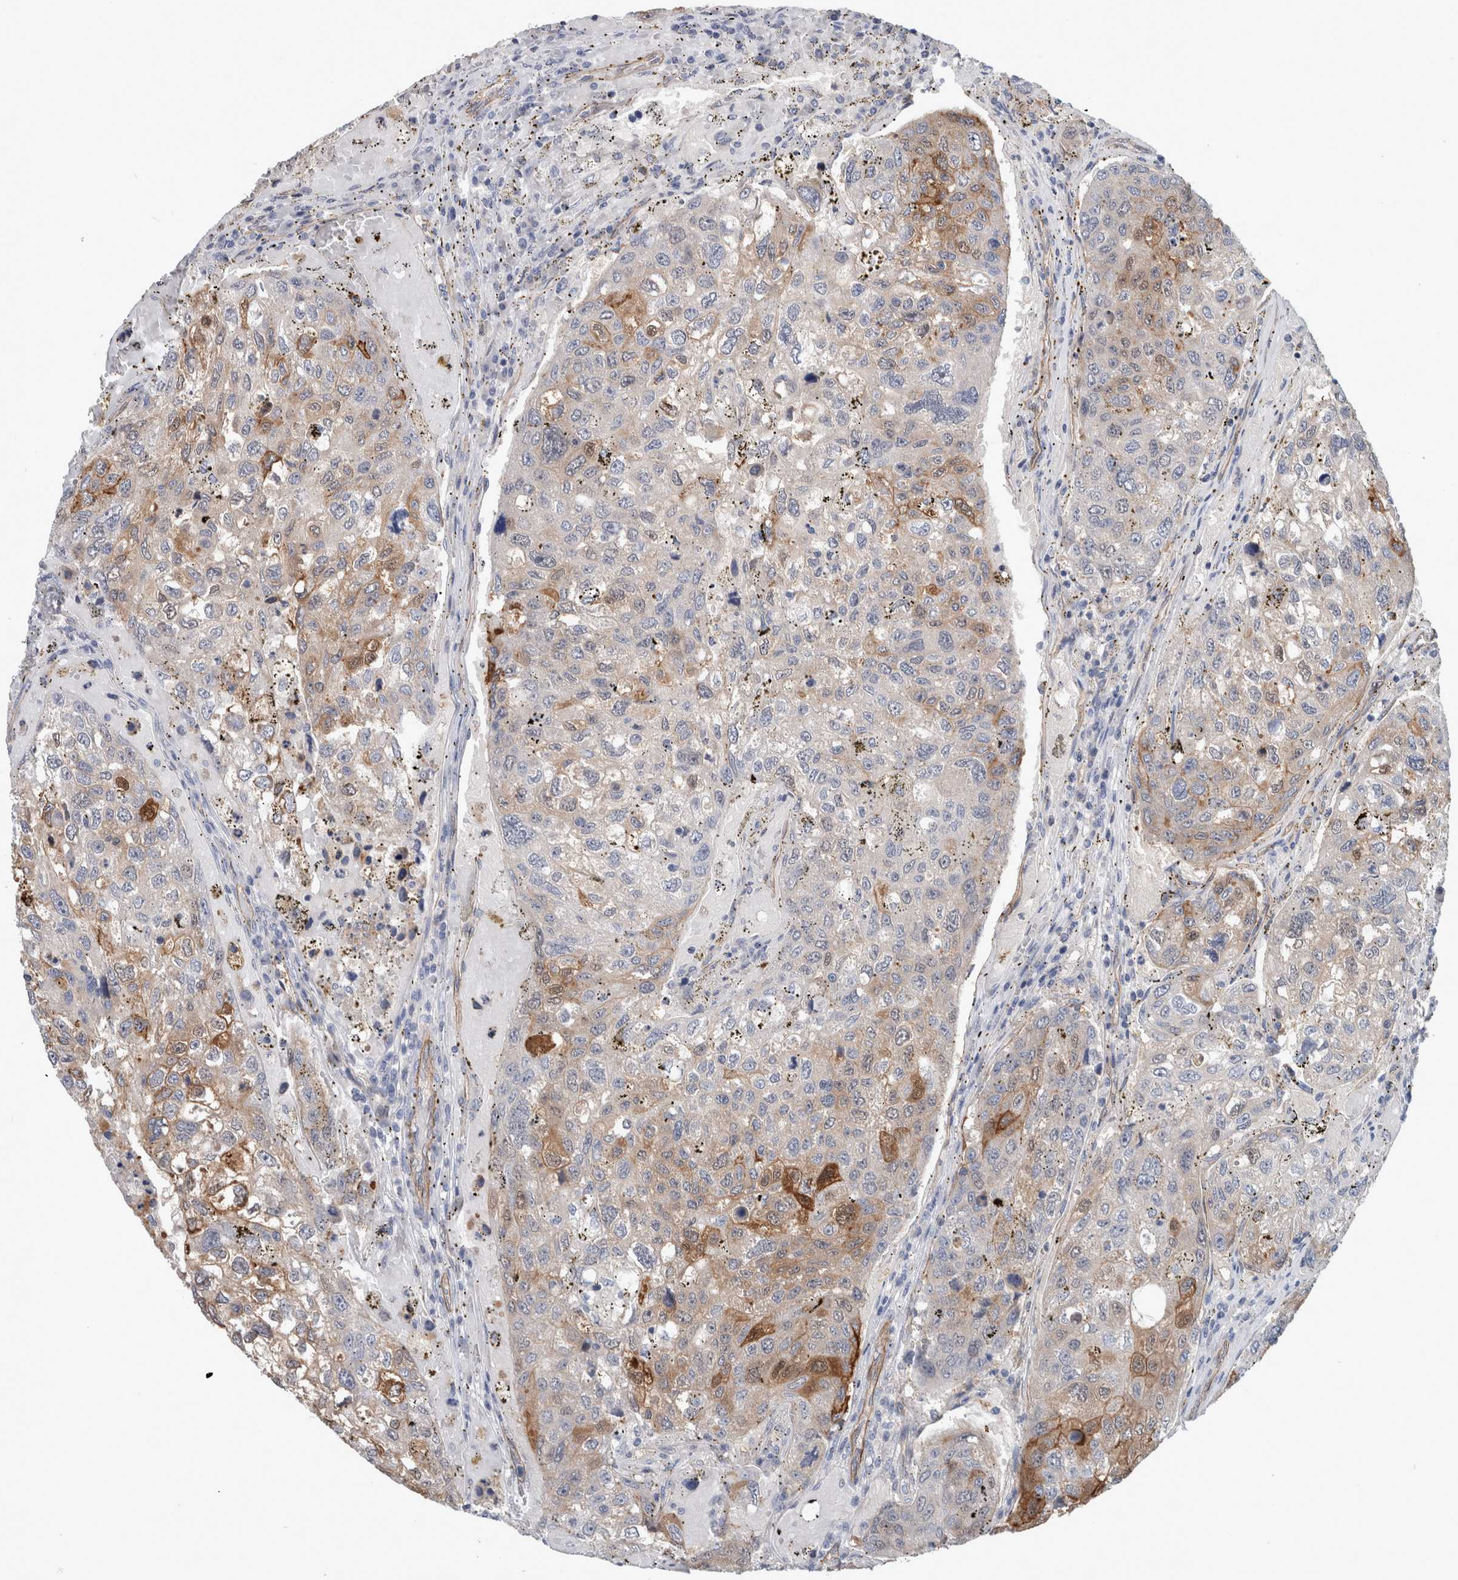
{"staining": {"intensity": "moderate", "quantity": "<25%", "location": "cytoplasmic/membranous"}, "tissue": "urothelial cancer", "cell_type": "Tumor cells", "image_type": "cancer", "snomed": [{"axis": "morphology", "description": "Urothelial carcinoma, High grade"}, {"axis": "topography", "description": "Lymph node"}, {"axis": "topography", "description": "Urinary bladder"}], "caption": "Tumor cells display moderate cytoplasmic/membranous staining in approximately <25% of cells in urothelial cancer.", "gene": "BCAM", "patient": {"sex": "male", "age": 51}}